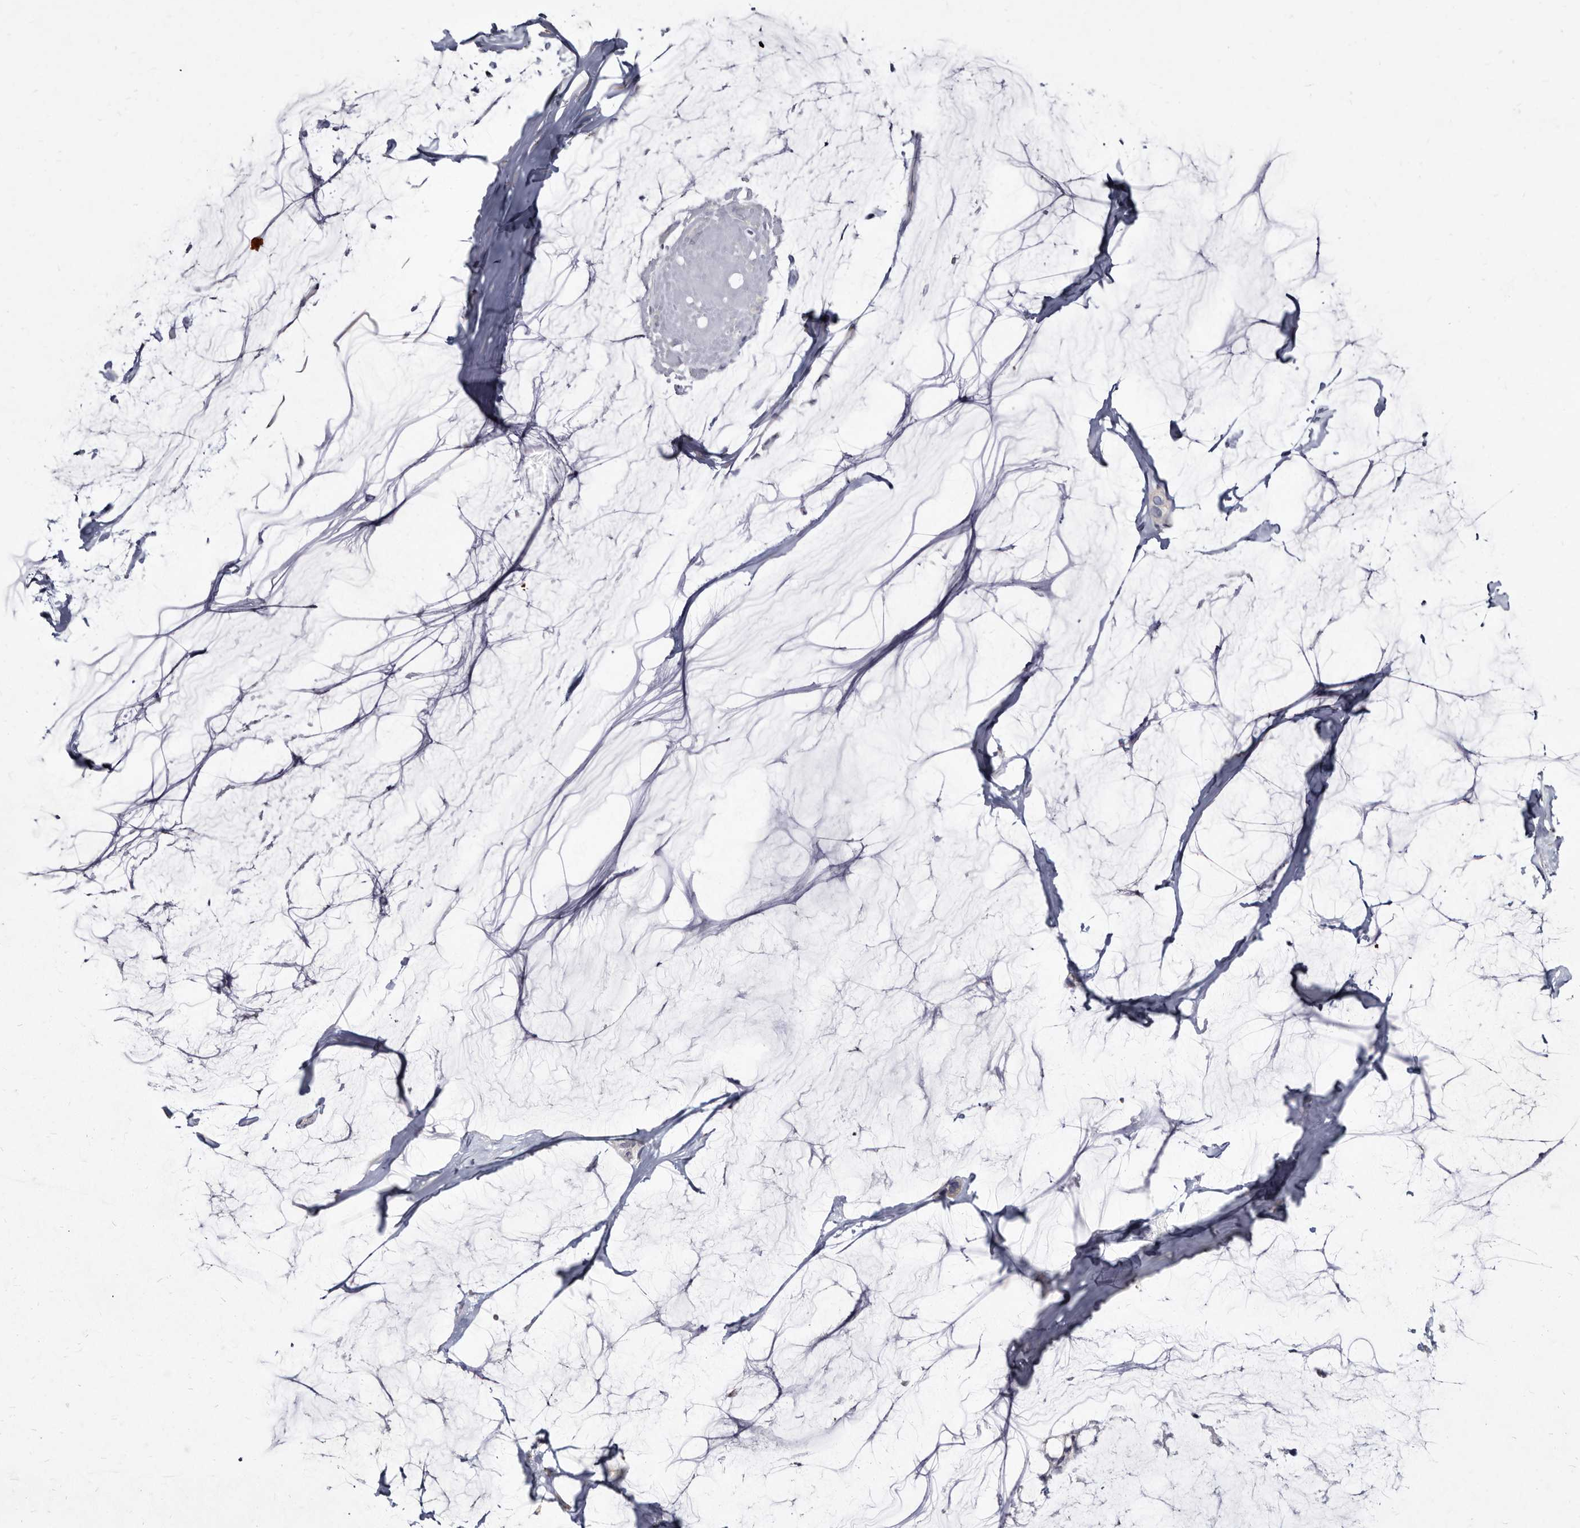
{"staining": {"intensity": "weak", "quantity": "<25%", "location": "cytoplasmic/membranous"}, "tissue": "ovarian cancer", "cell_type": "Tumor cells", "image_type": "cancer", "snomed": [{"axis": "morphology", "description": "Cystadenocarcinoma, mucinous, NOS"}, {"axis": "topography", "description": "Ovary"}], "caption": "There is no significant positivity in tumor cells of mucinous cystadenocarcinoma (ovarian).", "gene": "ABCF2", "patient": {"sex": "female", "age": 39}}